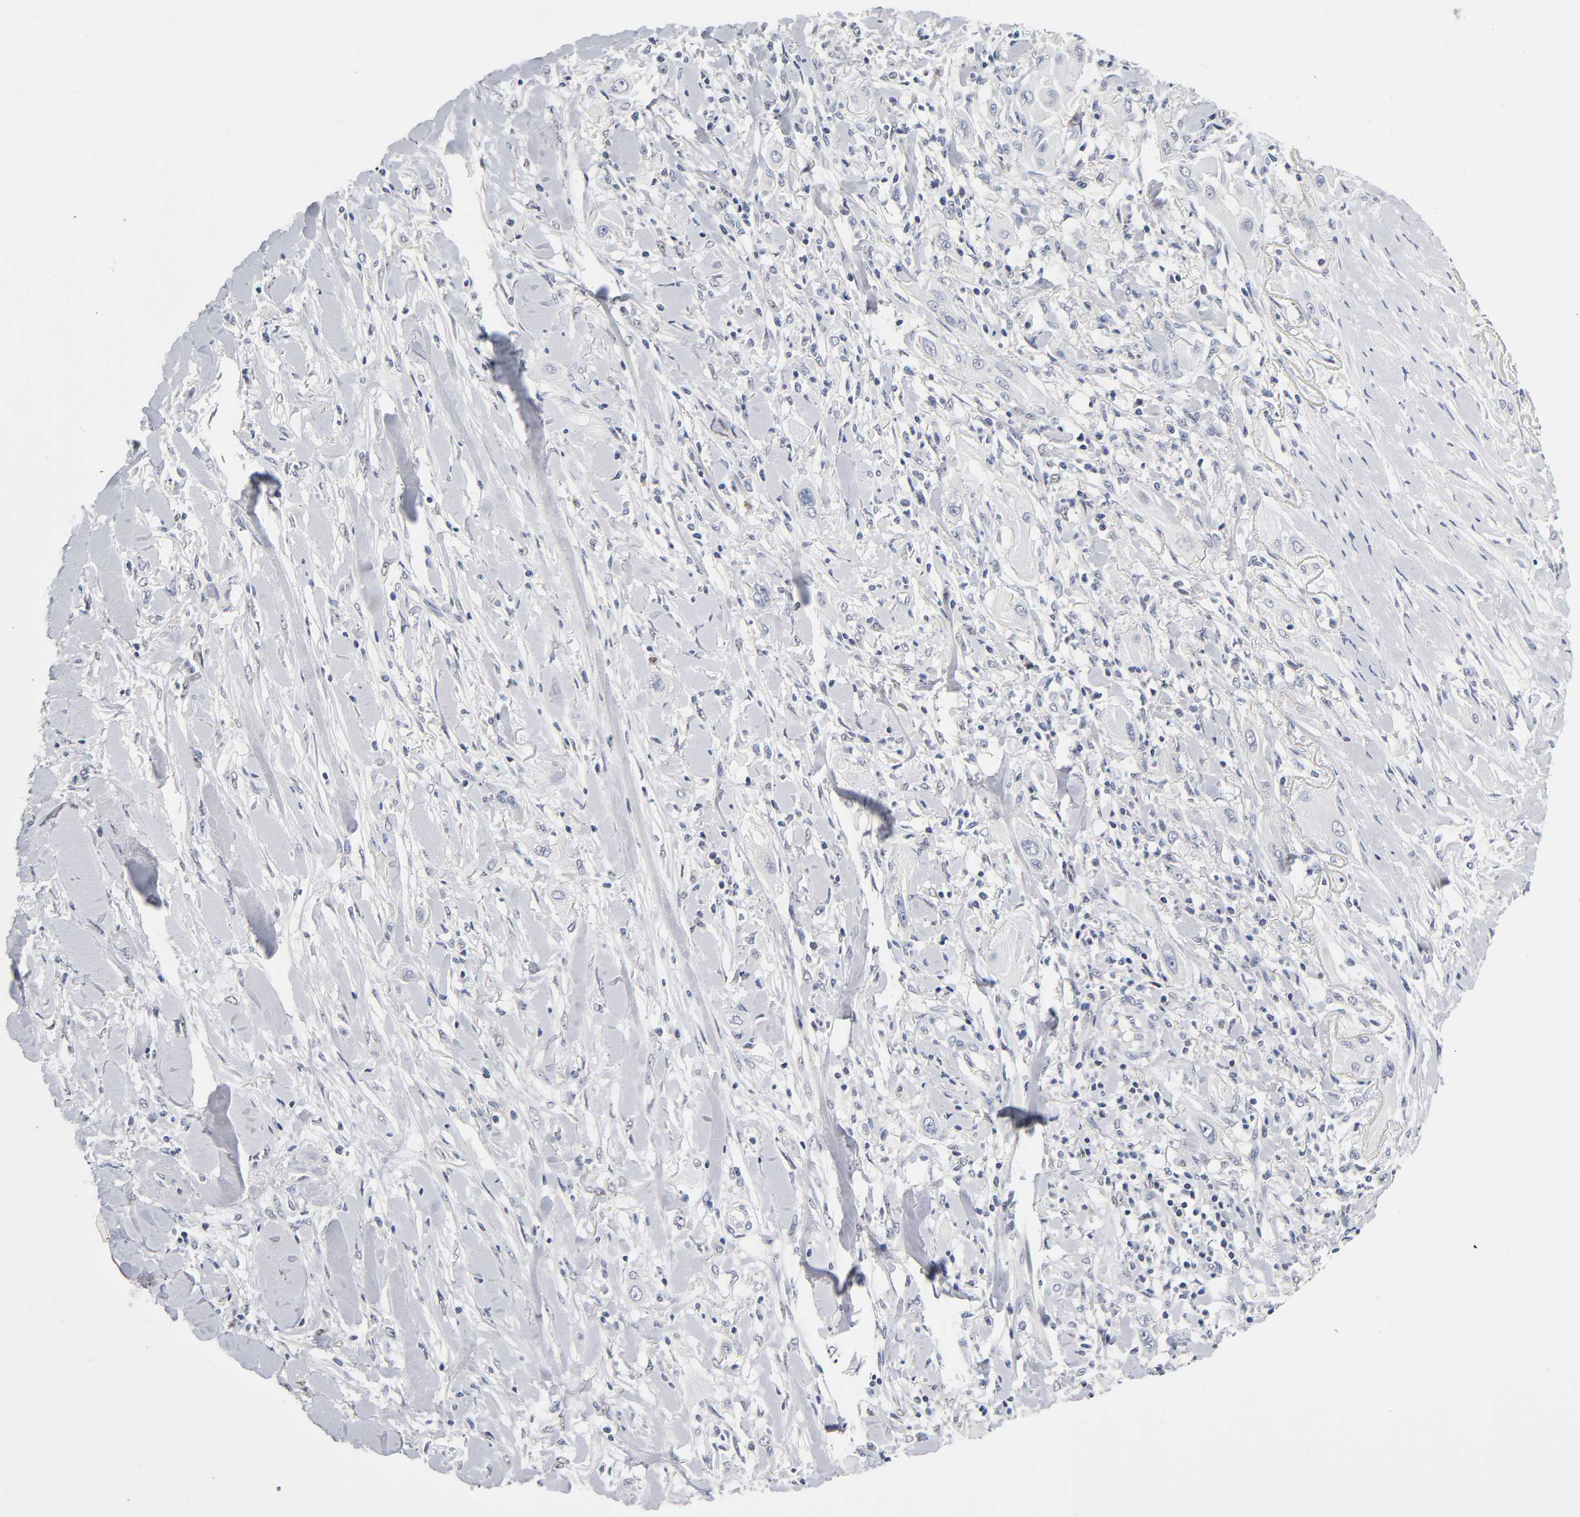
{"staining": {"intensity": "negative", "quantity": "none", "location": "none"}, "tissue": "lung cancer", "cell_type": "Tumor cells", "image_type": "cancer", "snomed": [{"axis": "morphology", "description": "Squamous cell carcinoma, NOS"}, {"axis": "topography", "description": "Lung"}], "caption": "Immunohistochemistry photomicrograph of neoplastic tissue: lung cancer stained with DAB (3,3'-diaminobenzidine) shows no significant protein staining in tumor cells. The staining is performed using DAB brown chromogen with nuclei counter-stained in using hematoxylin.", "gene": "NFATC1", "patient": {"sex": "female", "age": 47}}